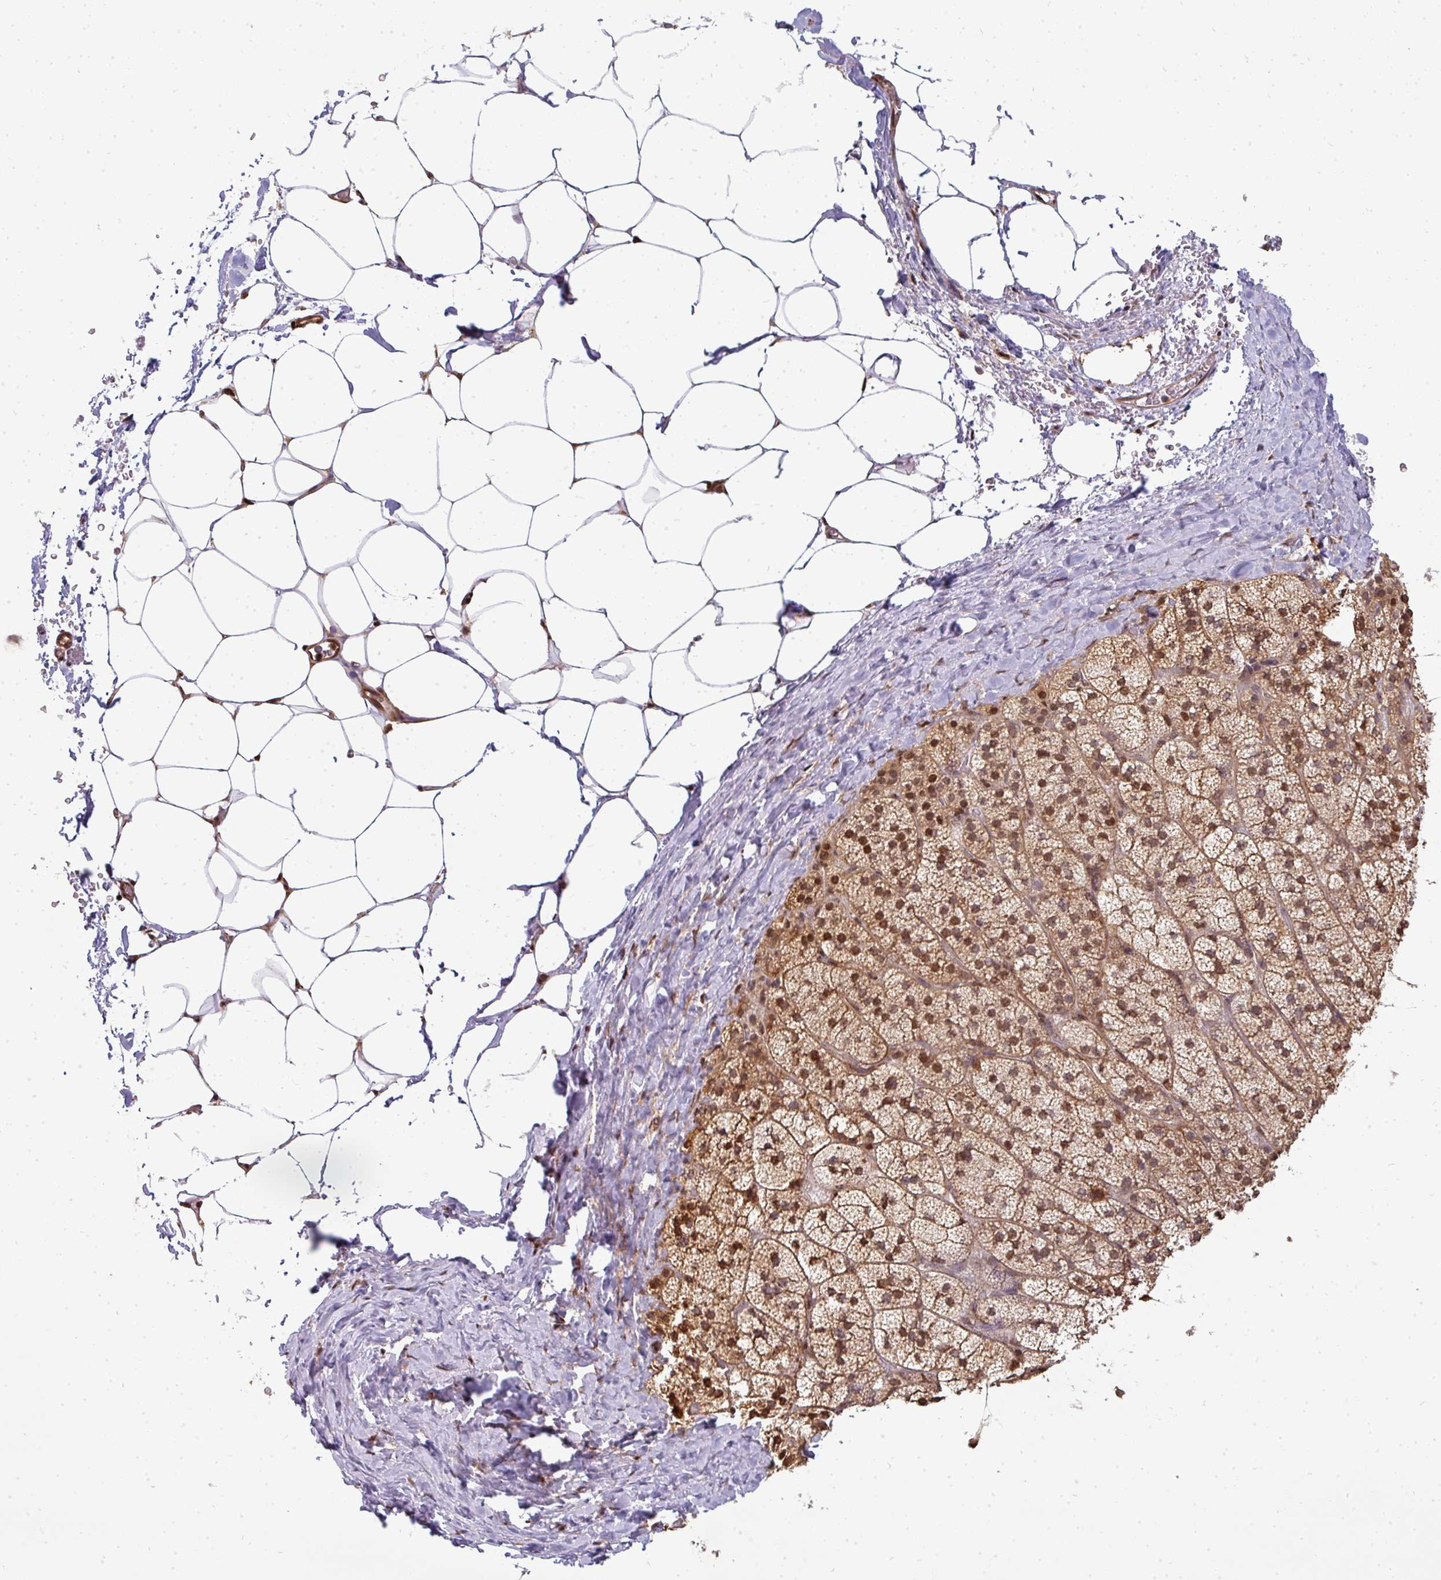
{"staining": {"intensity": "moderate", "quantity": ">75%", "location": "cytoplasmic/membranous,nuclear"}, "tissue": "adrenal gland", "cell_type": "Glandular cells", "image_type": "normal", "snomed": [{"axis": "morphology", "description": "Normal tissue, NOS"}, {"axis": "topography", "description": "Adrenal gland"}], "caption": "The immunohistochemical stain highlights moderate cytoplasmic/membranous,nuclear positivity in glandular cells of benign adrenal gland. (Brightfield microscopy of DAB IHC at high magnification).", "gene": "MAZ", "patient": {"sex": "female", "age": 58}}